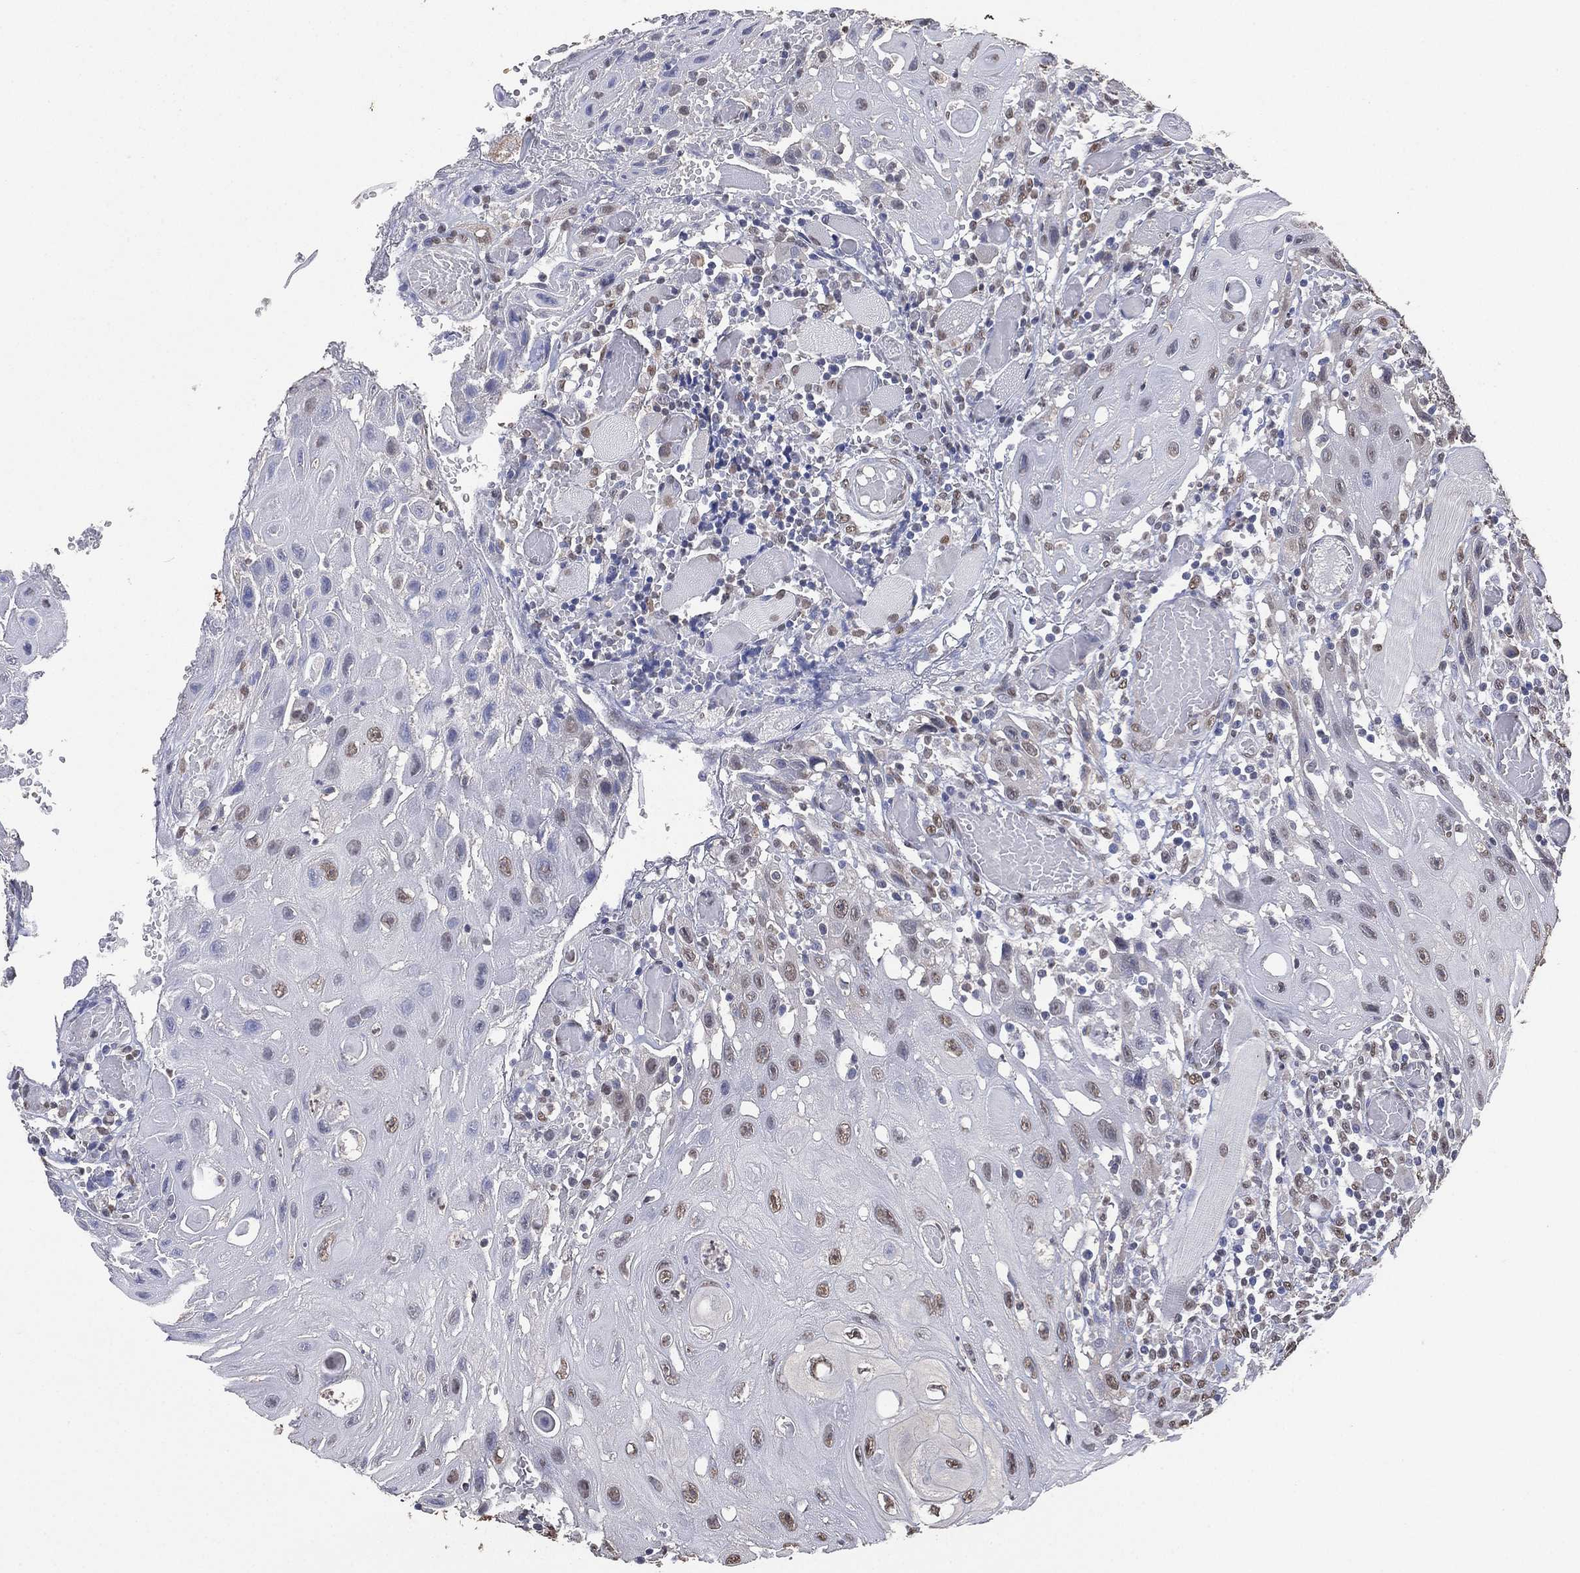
{"staining": {"intensity": "weak", "quantity": "<25%", "location": "nuclear"}, "tissue": "head and neck cancer", "cell_type": "Tumor cells", "image_type": "cancer", "snomed": [{"axis": "morphology", "description": "Normal tissue, NOS"}, {"axis": "morphology", "description": "Squamous cell carcinoma, NOS"}, {"axis": "topography", "description": "Oral tissue"}, {"axis": "topography", "description": "Head-Neck"}], "caption": "The photomicrograph shows no staining of tumor cells in head and neck cancer. (DAB (3,3'-diaminobenzidine) immunohistochemistry (IHC) with hematoxylin counter stain).", "gene": "ALDH7A1", "patient": {"sex": "male", "age": 71}}